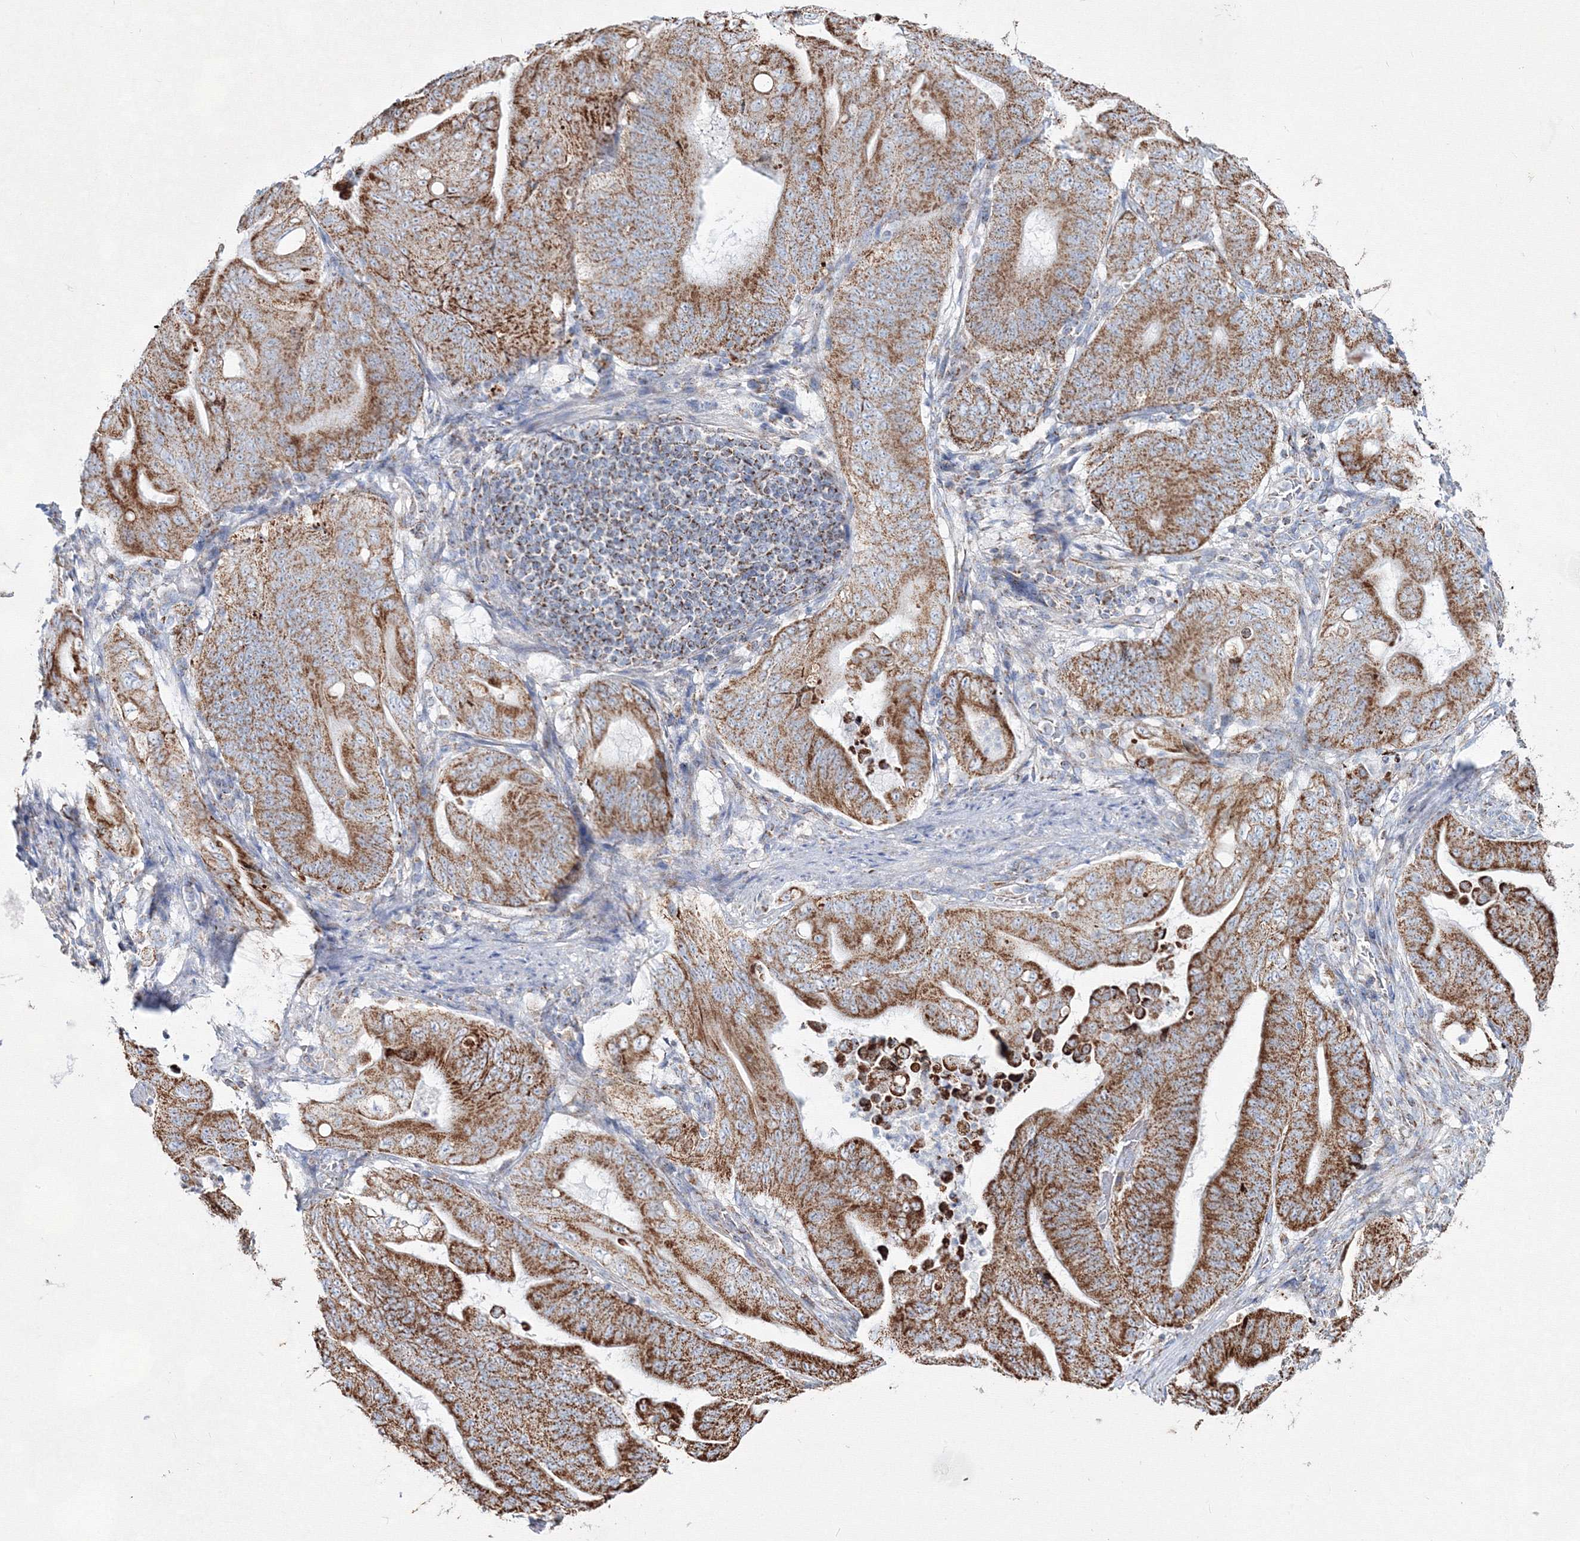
{"staining": {"intensity": "moderate", "quantity": ">75%", "location": "cytoplasmic/membranous"}, "tissue": "stomach cancer", "cell_type": "Tumor cells", "image_type": "cancer", "snomed": [{"axis": "morphology", "description": "Adenocarcinoma, NOS"}, {"axis": "topography", "description": "Stomach"}], "caption": "Moderate cytoplasmic/membranous positivity is seen in about >75% of tumor cells in stomach cancer (adenocarcinoma).", "gene": "IGSF9", "patient": {"sex": "female", "age": 73}}